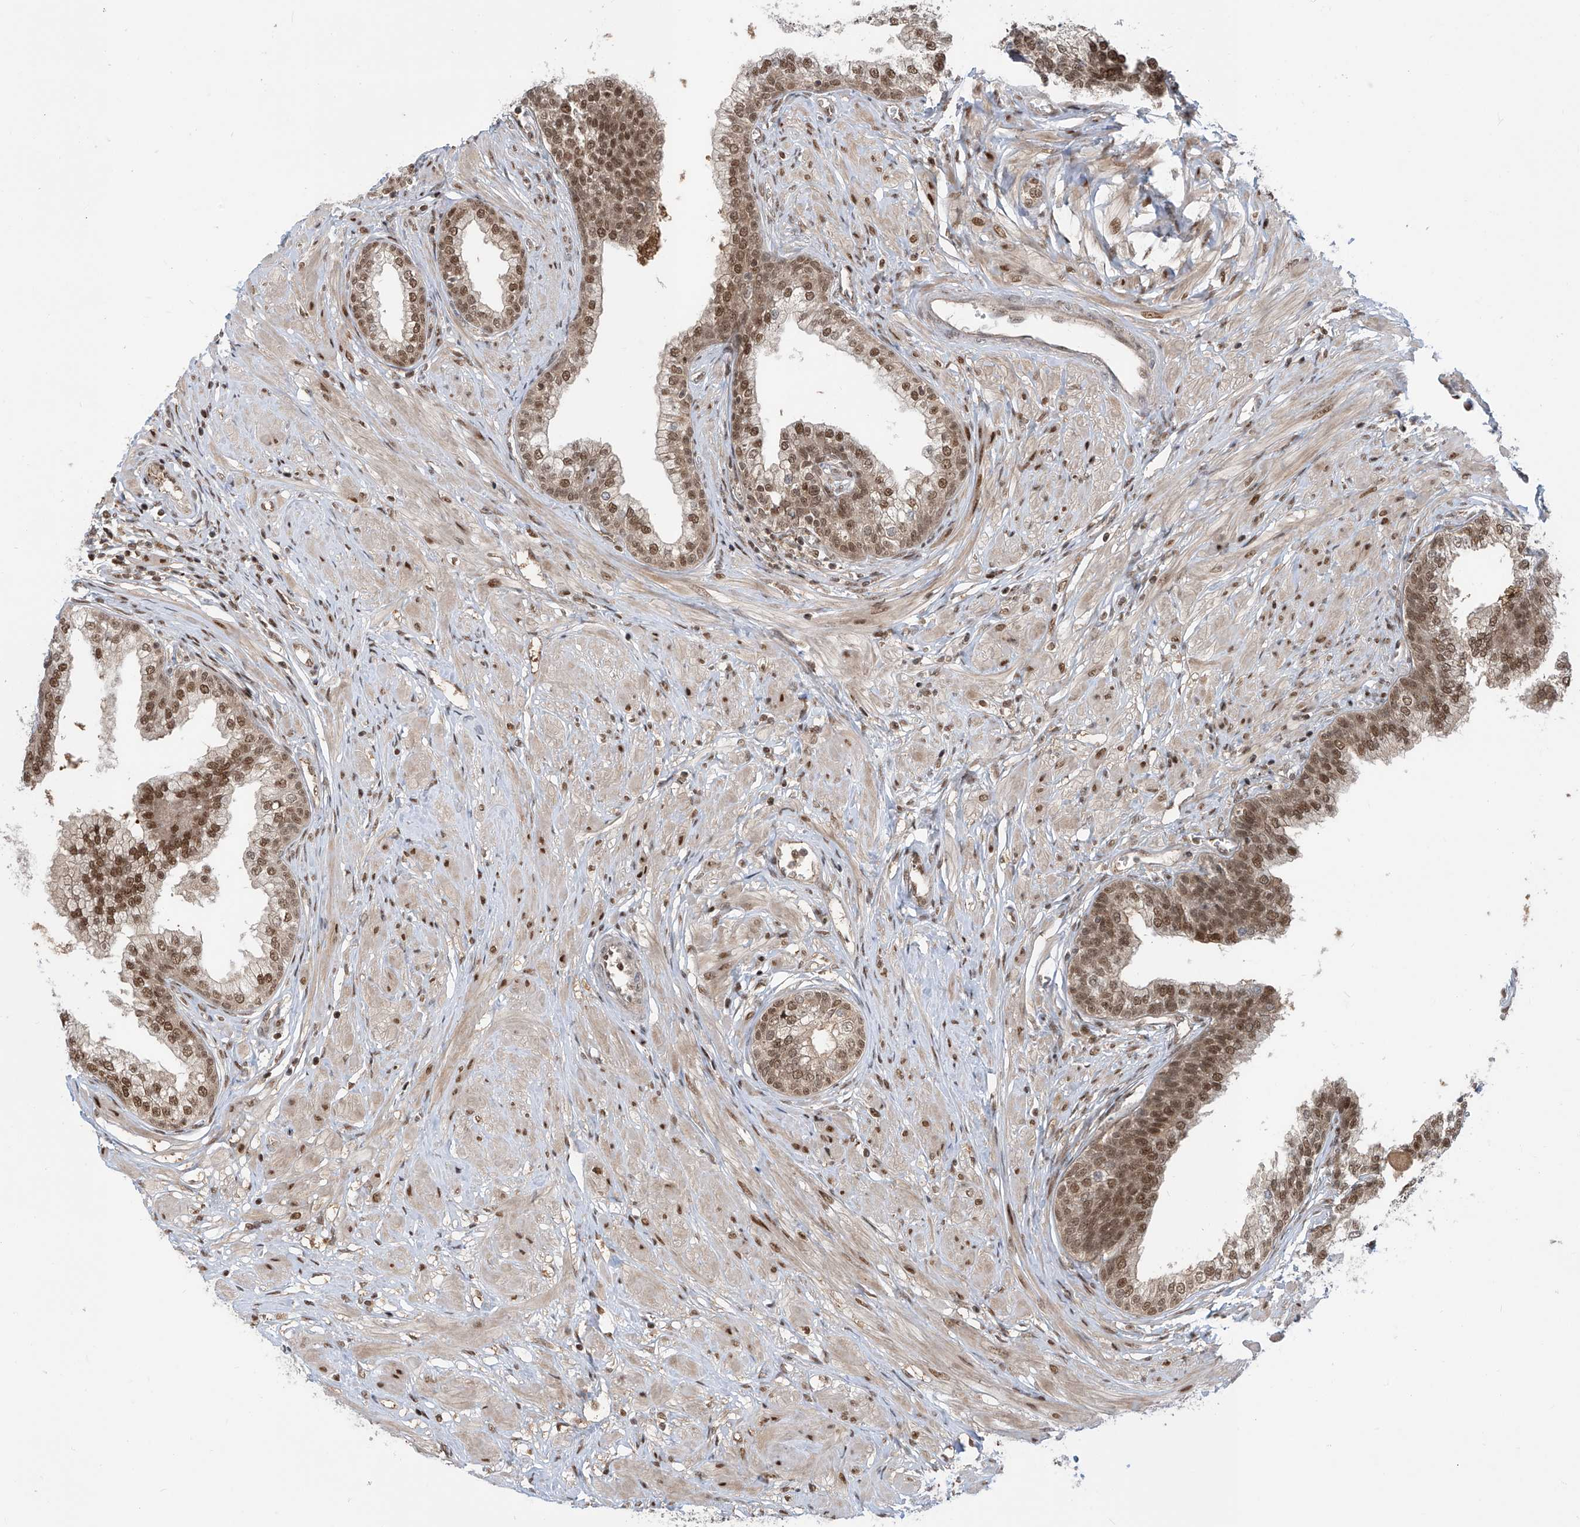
{"staining": {"intensity": "moderate", "quantity": ">75%", "location": "cytoplasmic/membranous,nuclear"}, "tissue": "prostate", "cell_type": "Glandular cells", "image_type": "normal", "snomed": [{"axis": "morphology", "description": "Normal tissue, NOS"}, {"axis": "morphology", "description": "Urothelial carcinoma, Low grade"}, {"axis": "topography", "description": "Urinary bladder"}, {"axis": "topography", "description": "Prostate"}], "caption": "High-power microscopy captured an IHC micrograph of normal prostate, revealing moderate cytoplasmic/membranous,nuclear positivity in approximately >75% of glandular cells. (DAB (3,3'-diaminobenzidine) IHC, brown staining for protein, blue staining for nuclei).", "gene": "LAGE3", "patient": {"sex": "male", "age": 60}}